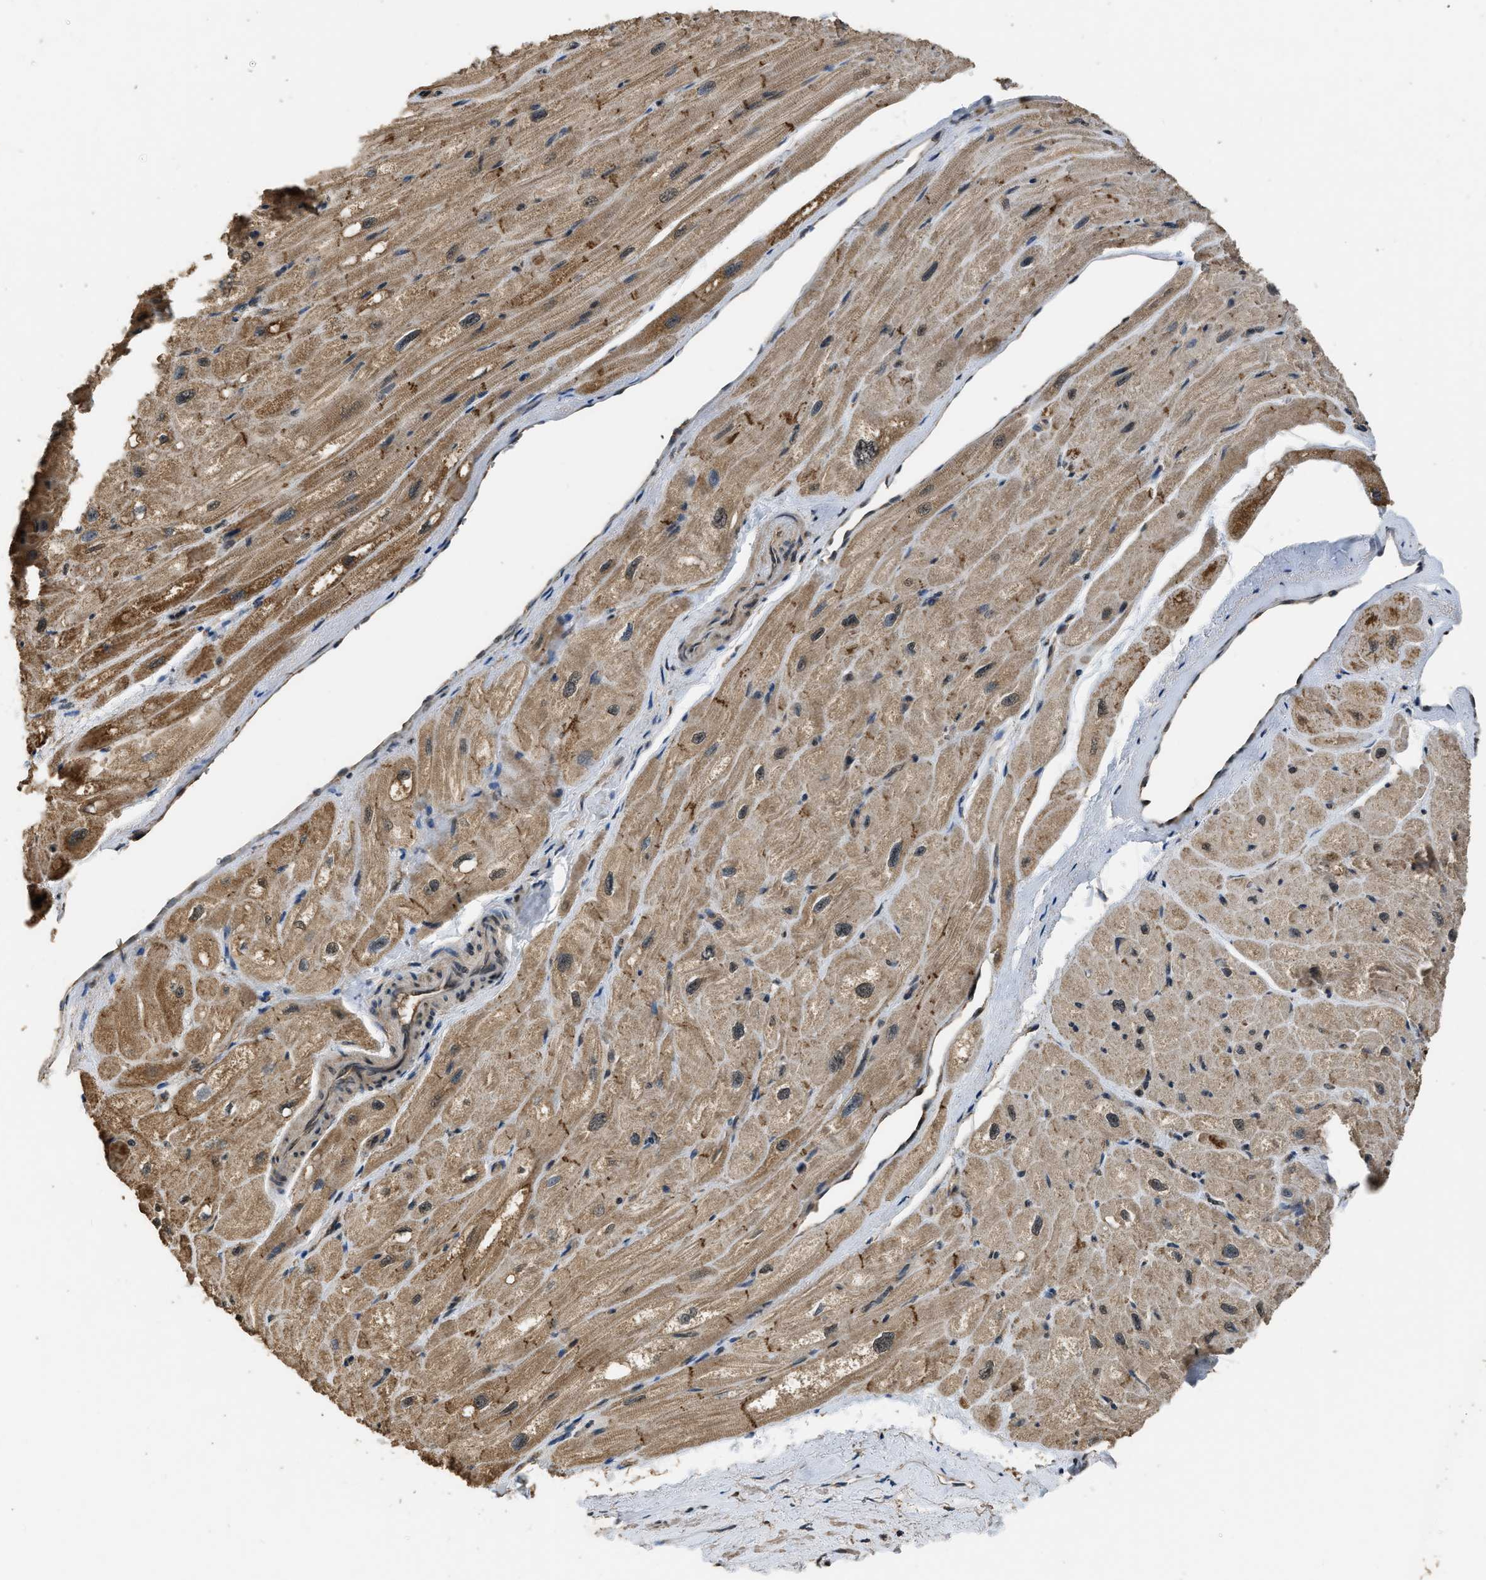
{"staining": {"intensity": "moderate", "quantity": ">75%", "location": "cytoplasmic/membranous"}, "tissue": "heart muscle", "cell_type": "Cardiomyocytes", "image_type": "normal", "snomed": [{"axis": "morphology", "description": "Normal tissue, NOS"}, {"axis": "topography", "description": "Heart"}], "caption": "Immunohistochemistry (DAB) staining of benign heart muscle demonstrates moderate cytoplasmic/membranous protein expression in approximately >75% of cardiomyocytes.", "gene": "DENND6B", "patient": {"sex": "male", "age": 49}}